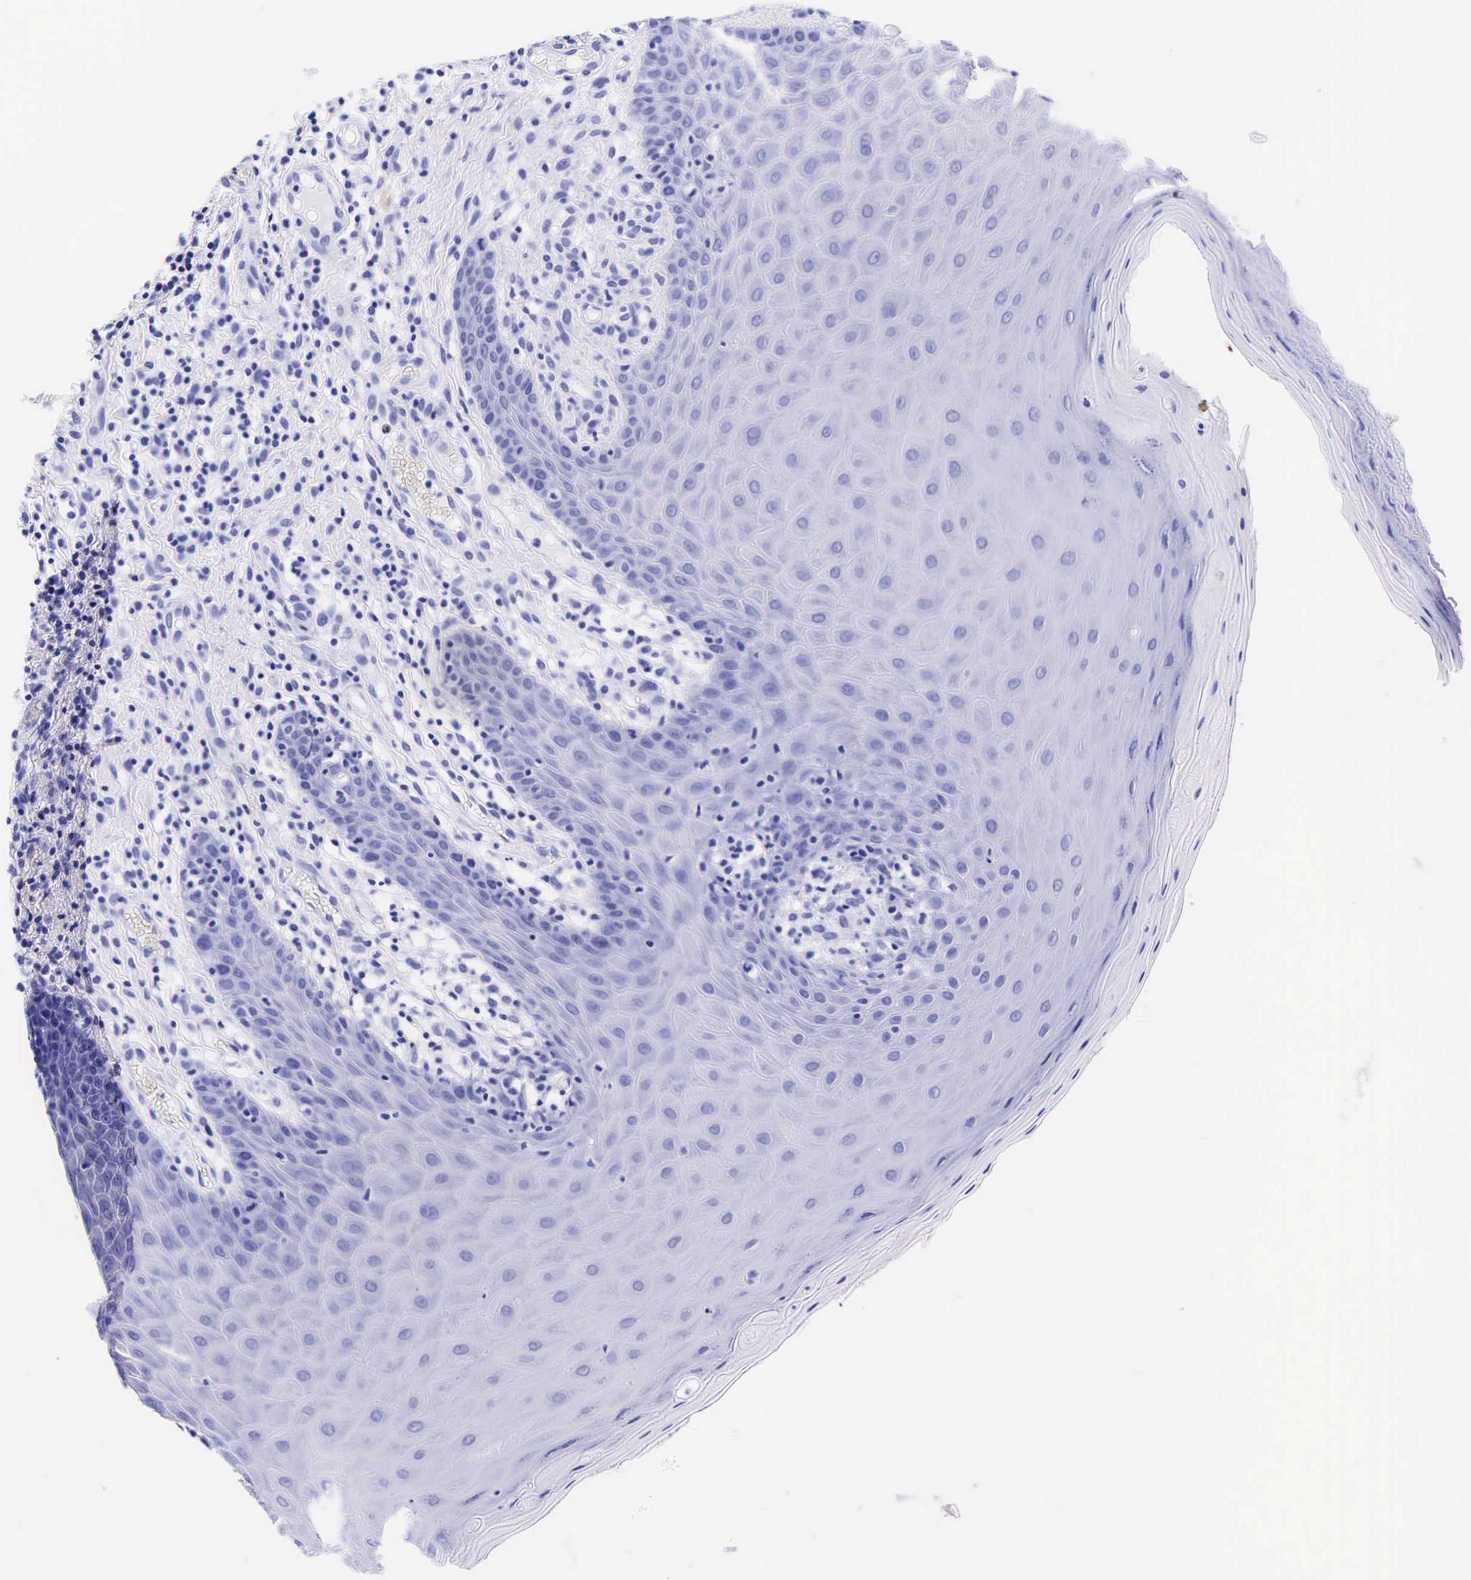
{"staining": {"intensity": "negative", "quantity": "none", "location": "none"}, "tissue": "oral mucosa", "cell_type": "Squamous epithelial cells", "image_type": "normal", "snomed": [{"axis": "morphology", "description": "Normal tissue, NOS"}, {"axis": "topography", "description": "Oral tissue"}], "caption": "Immunohistochemical staining of benign oral mucosa demonstrates no significant expression in squamous epithelial cells. The staining is performed using DAB (3,3'-diaminobenzidine) brown chromogen with nuclei counter-stained in using hematoxylin.", "gene": "GAST", "patient": {"sex": "female", "age": 56}}